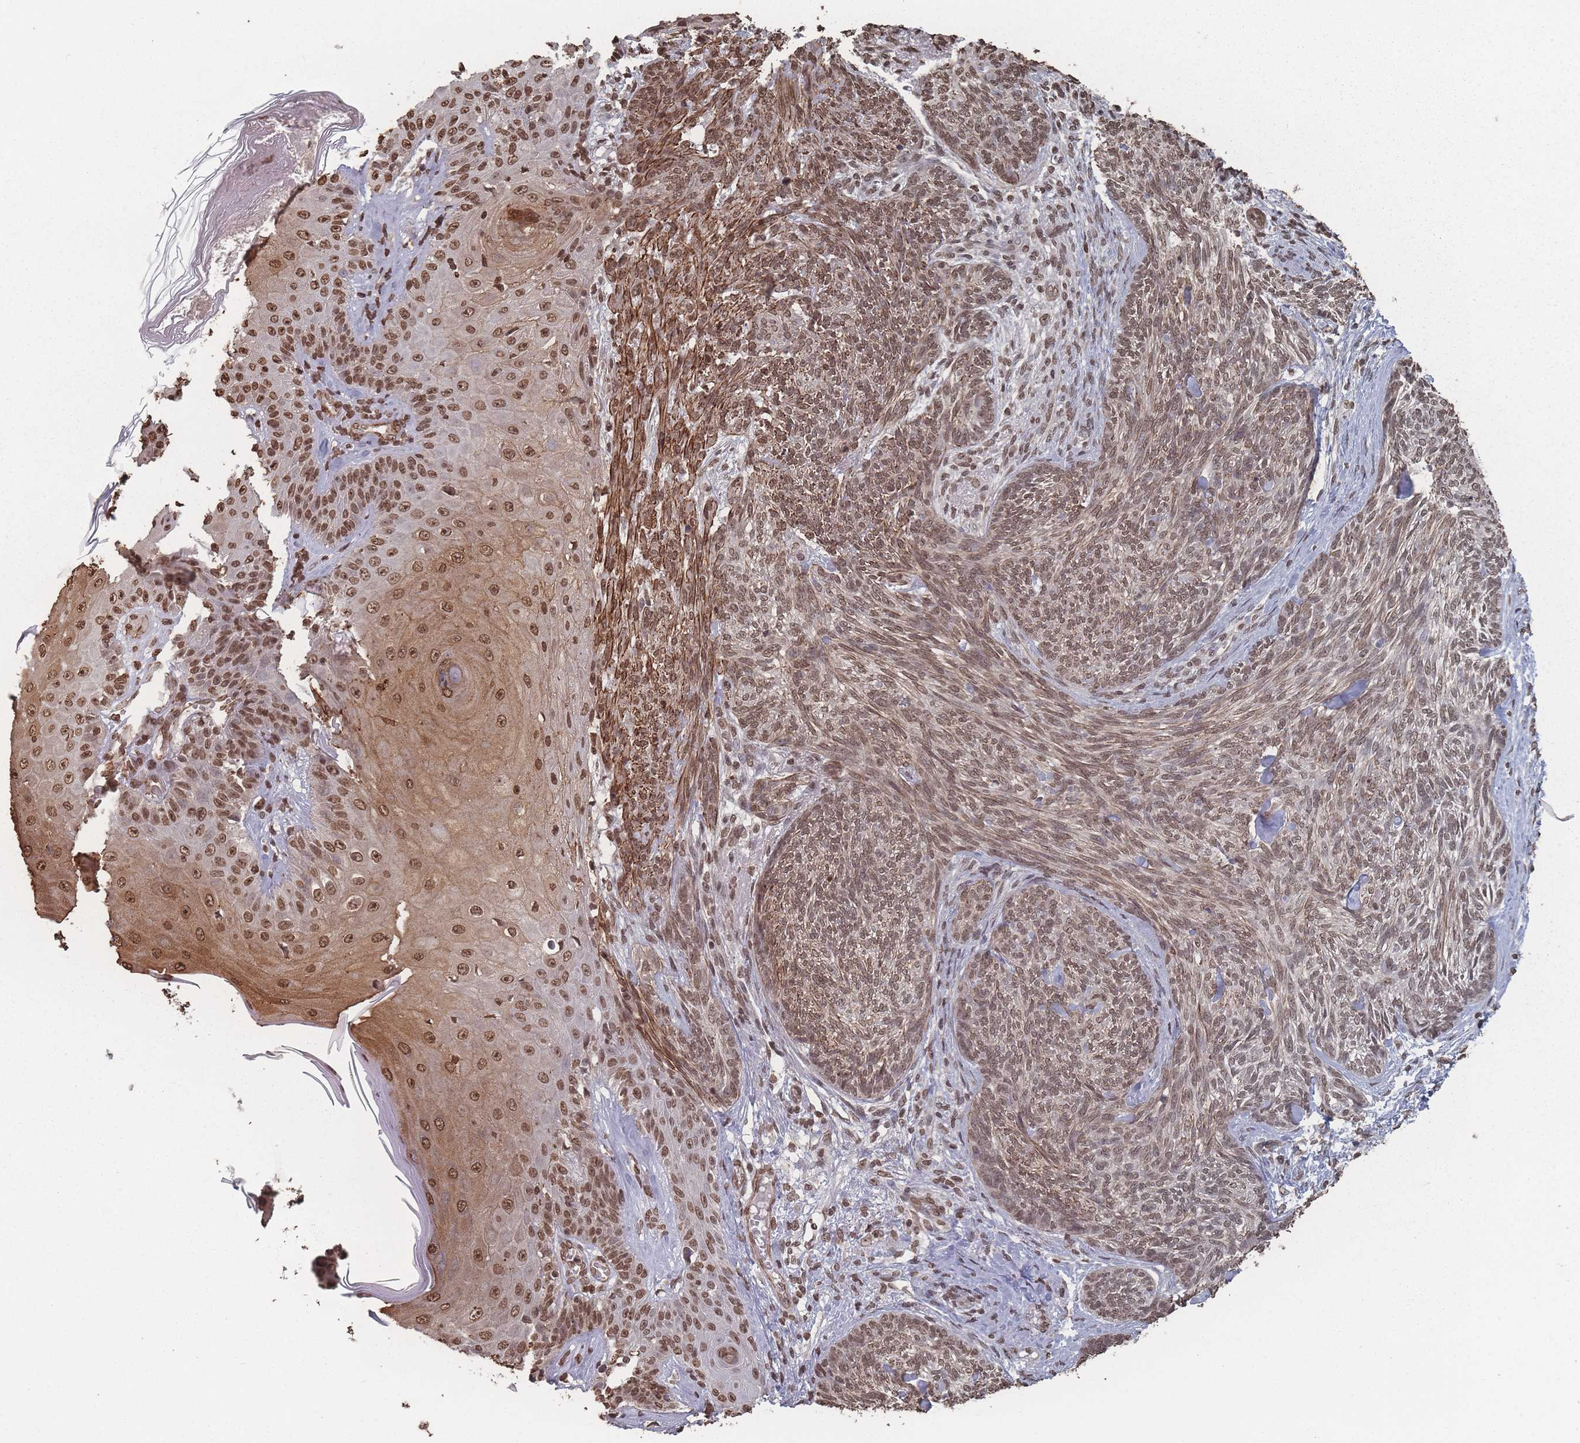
{"staining": {"intensity": "moderate", "quantity": ">75%", "location": "nuclear"}, "tissue": "skin cancer", "cell_type": "Tumor cells", "image_type": "cancer", "snomed": [{"axis": "morphology", "description": "Basal cell carcinoma"}, {"axis": "topography", "description": "Skin"}], "caption": "Immunohistochemical staining of skin basal cell carcinoma exhibits medium levels of moderate nuclear expression in about >75% of tumor cells. (Stains: DAB in brown, nuclei in blue, Microscopy: brightfield microscopy at high magnification).", "gene": "PLEKHG5", "patient": {"sex": "male", "age": 73}}